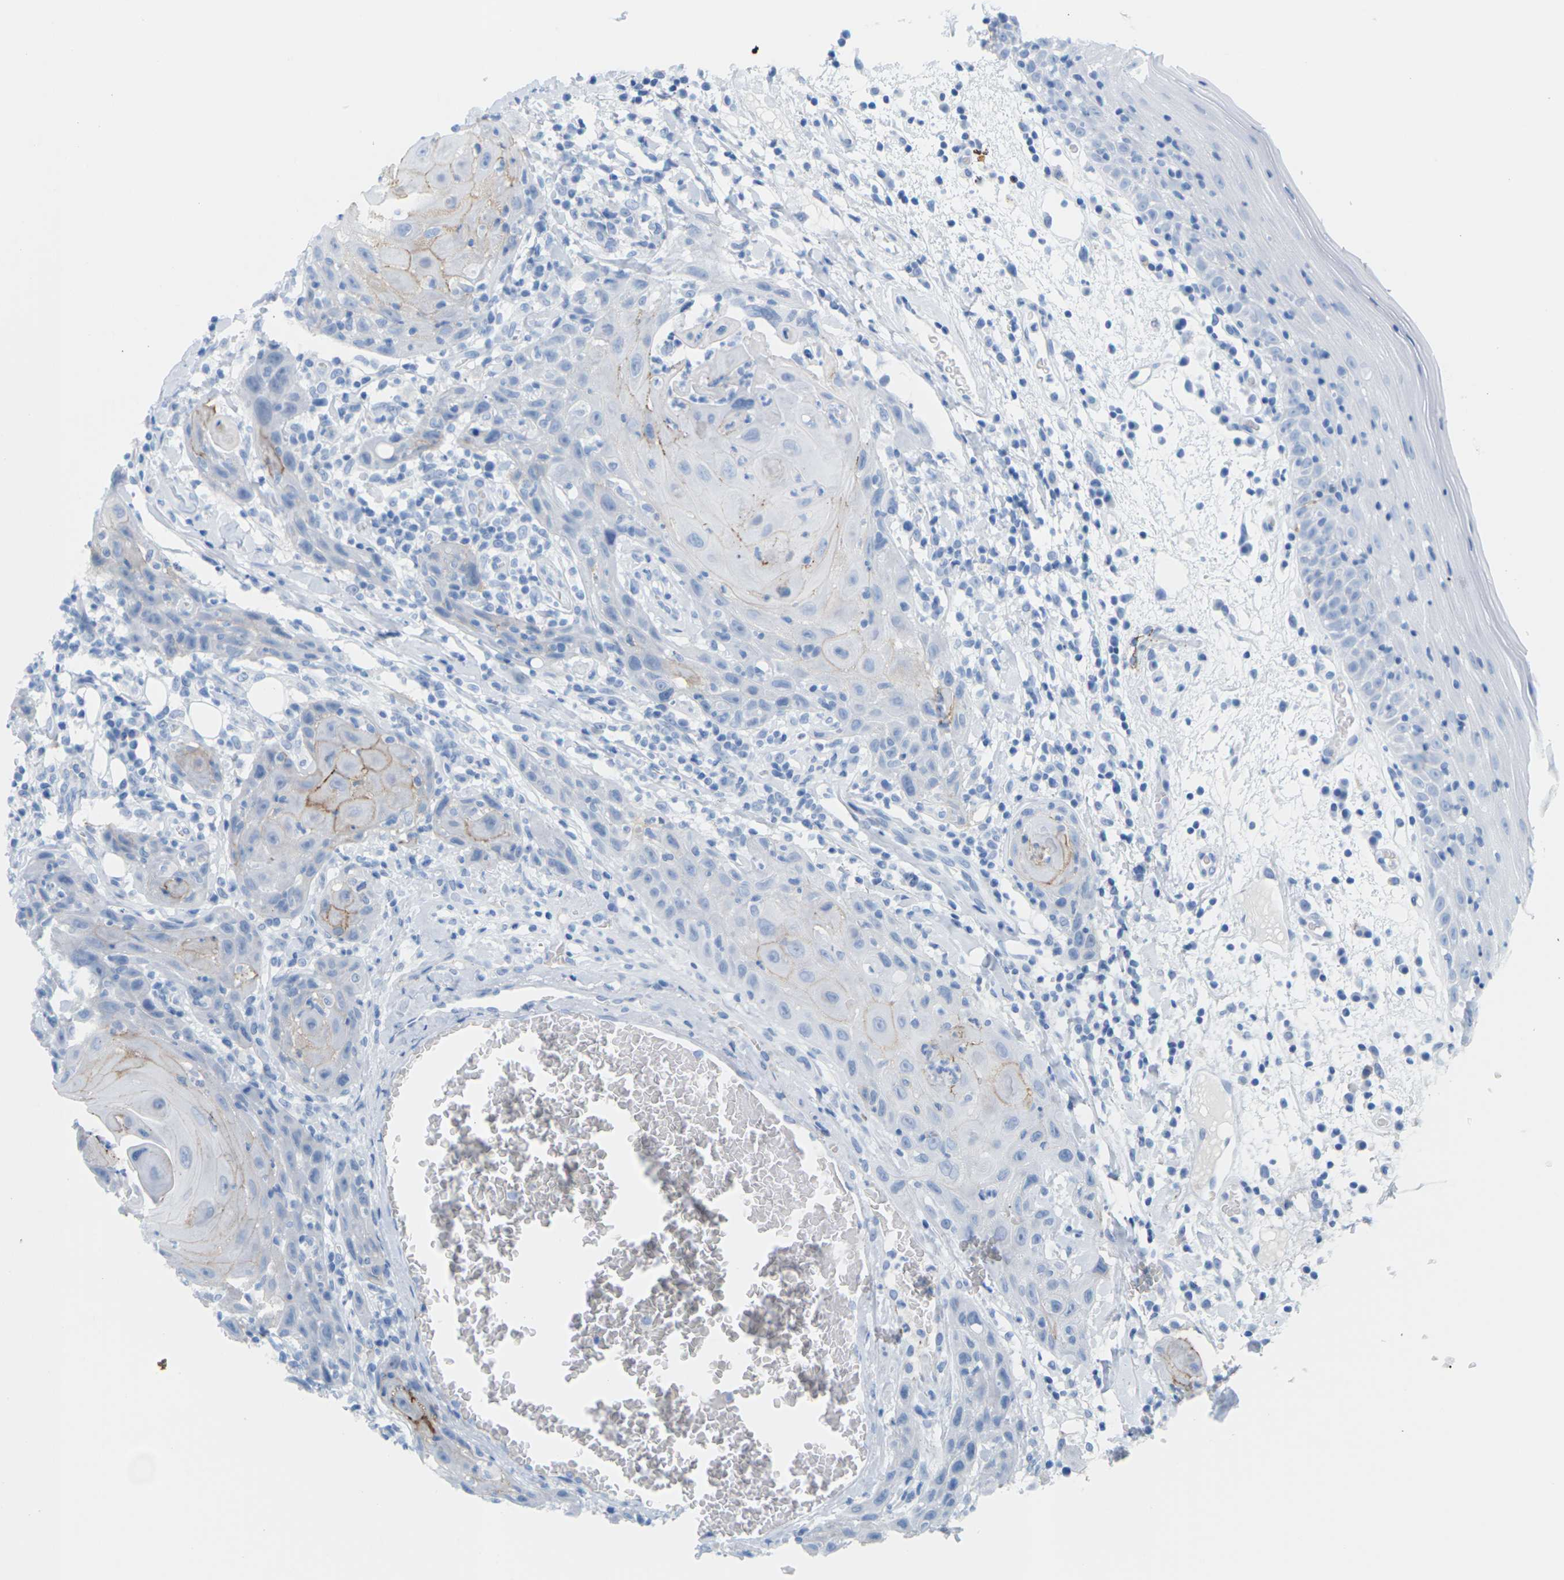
{"staining": {"intensity": "negative", "quantity": "none", "location": "none"}, "tissue": "oral mucosa", "cell_type": "Squamous epithelial cells", "image_type": "normal", "snomed": [{"axis": "morphology", "description": "Normal tissue, NOS"}, {"axis": "morphology", "description": "Squamous cell carcinoma, NOS"}, {"axis": "topography", "description": "Skeletal muscle"}, {"axis": "topography", "description": "Oral tissue"}], "caption": "Normal oral mucosa was stained to show a protein in brown. There is no significant positivity in squamous epithelial cells. Brightfield microscopy of immunohistochemistry (IHC) stained with DAB (3,3'-diaminobenzidine) (brown) and hematoxylin (blue), captured at high magnification.", "gene": "CLDN3", "patient": {"sex": "male", "age": 71}}